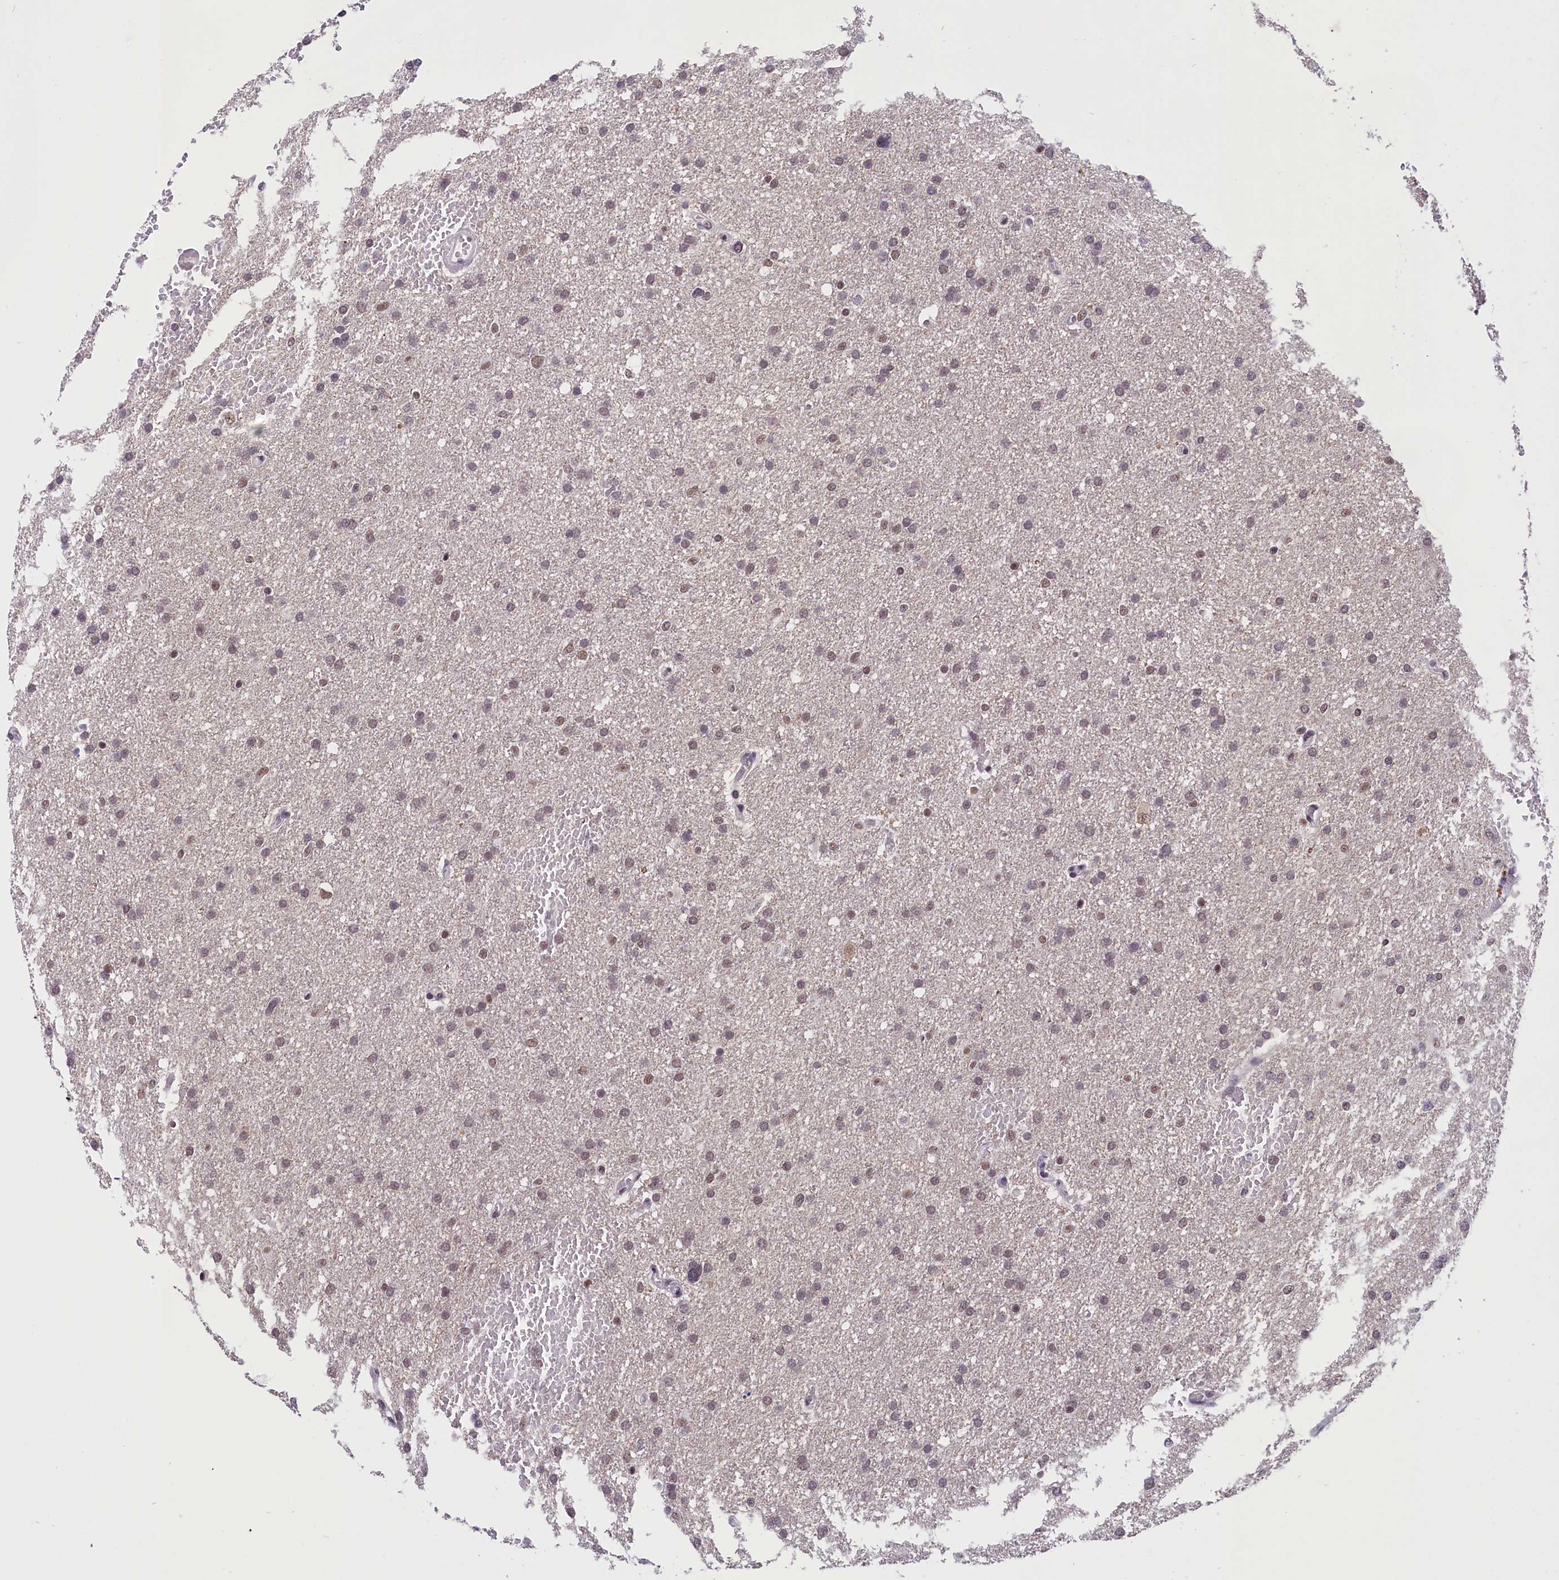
{"staining": {"intensity": "weak", "quantity": "25%-75%", "location": "nuclear"}, "tissue": "glioma", "cell_type": "Tumor cells", "image_type": "cancer", "snomed": [{"axis": "morphology", "description": "Glioma, malignant, High grade"}, {"axis": "topography", "description": "Cerebral cortex"}], "caption": "A high-resolution histopathology image shows immunohistochemistry (IHC) staining of malignant glioma (high-grade), which reveals weak nuclear staining in approximately 25%-75% of tumor cells.", "gene": "ZC3H4", "patient": {"sex": "female", "age": 36}}